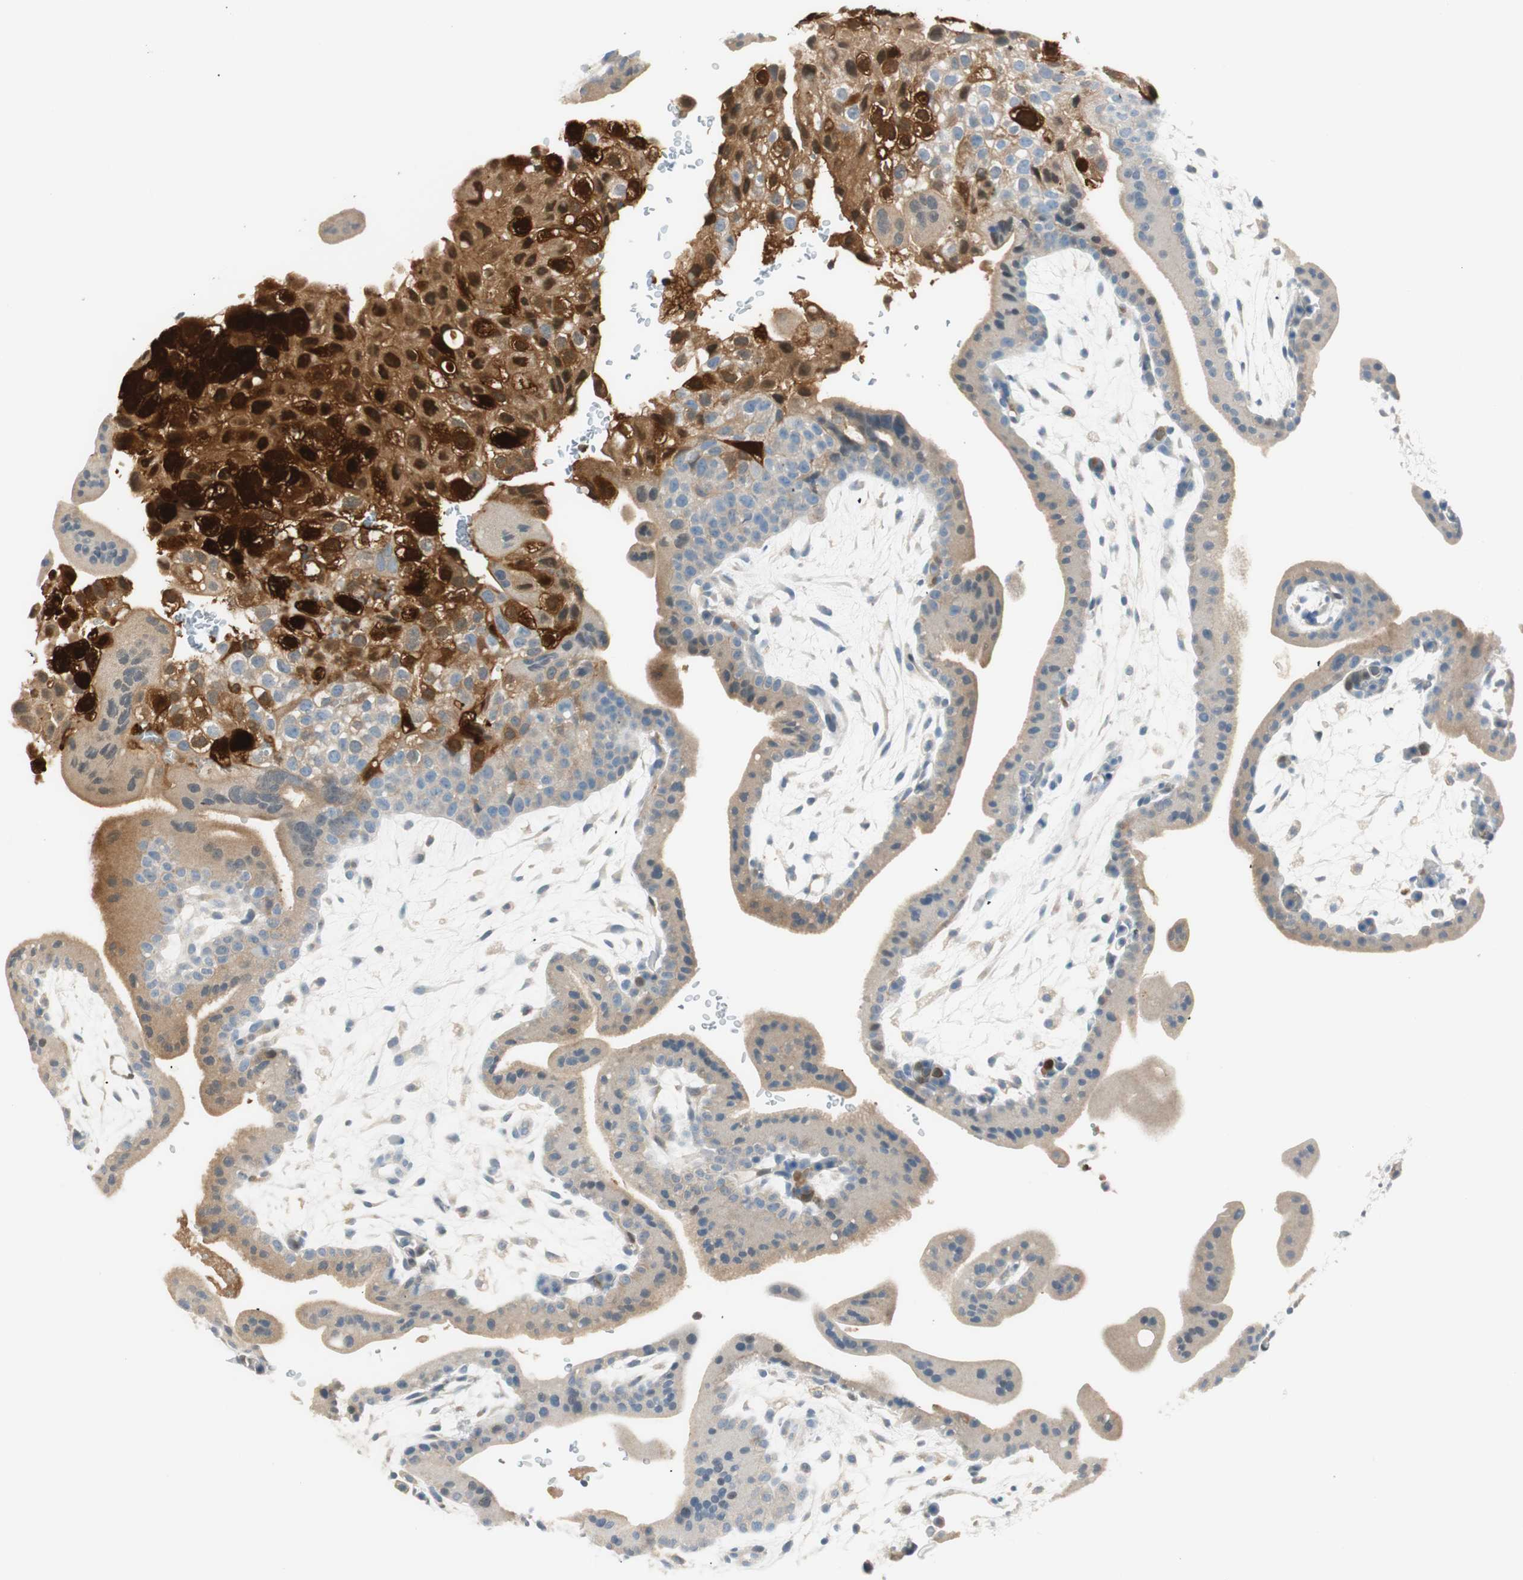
{"staining": {"intensity": "weak", "quantity": "25%-75%", "location": "cytoplasmic/membranous"}, "tissue": "placenta", "cell_type": "Decidual cells", "image_type": "normal", "snomed": [{"axis": "morphology", "description": "Normal tissue, NOS"}, {"axis": "topography", "description": "Placenta"}], "caption": "Brown immunohistochemical staining in unremarkable placenta exhibits weak cytoplasmic/membranous positivity in about 25%-75% of decidual cells.", "gene": "HPGD", "patient": {"sex": "female", "age": 35}}